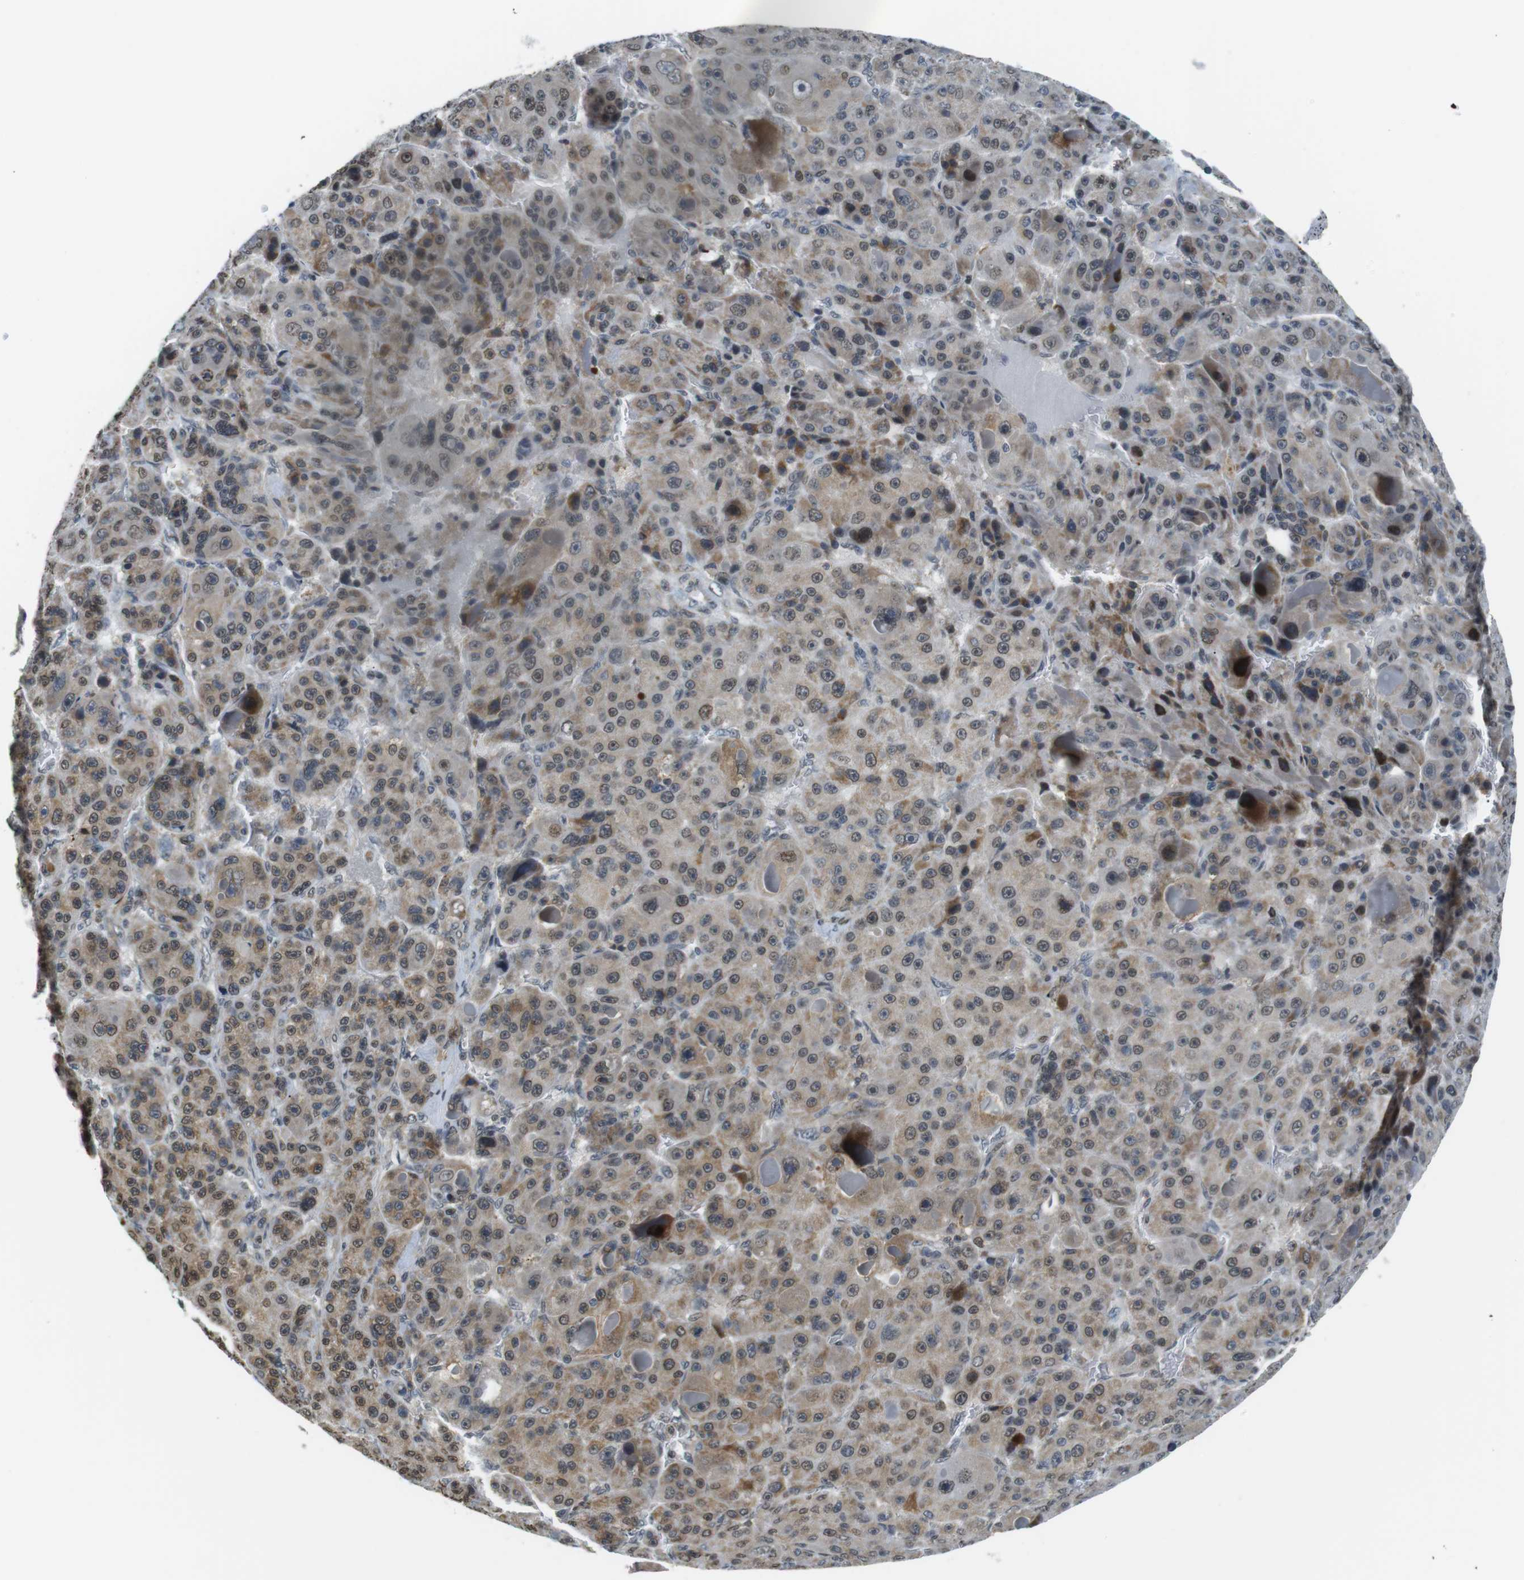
{"staining": {"intensity": "weak", "quantity": ">75%", "location": "cytoplasmic/membranous,nuclear"}, "tissue": "liver cancer", "cell_type": "Tumor cells", "image_type": "cancer", "snomed": [{"axis": "morphology", "description": "Carcinoma, Hepatocellular, NOS"}, {"axis": "topography", "description": "Liver"}], "caption": "Brown immunohistochemical staining in human liver hepatocellular carcinoma shows weak cytoplasmic/membranous and nuclear positivity in approximately >75% of tumor cells. Ihc stains the protein of interest in brown and the nuclei are stained blue.", "gene": "USP7", "patient": {"sex": "male", "age": 76}}